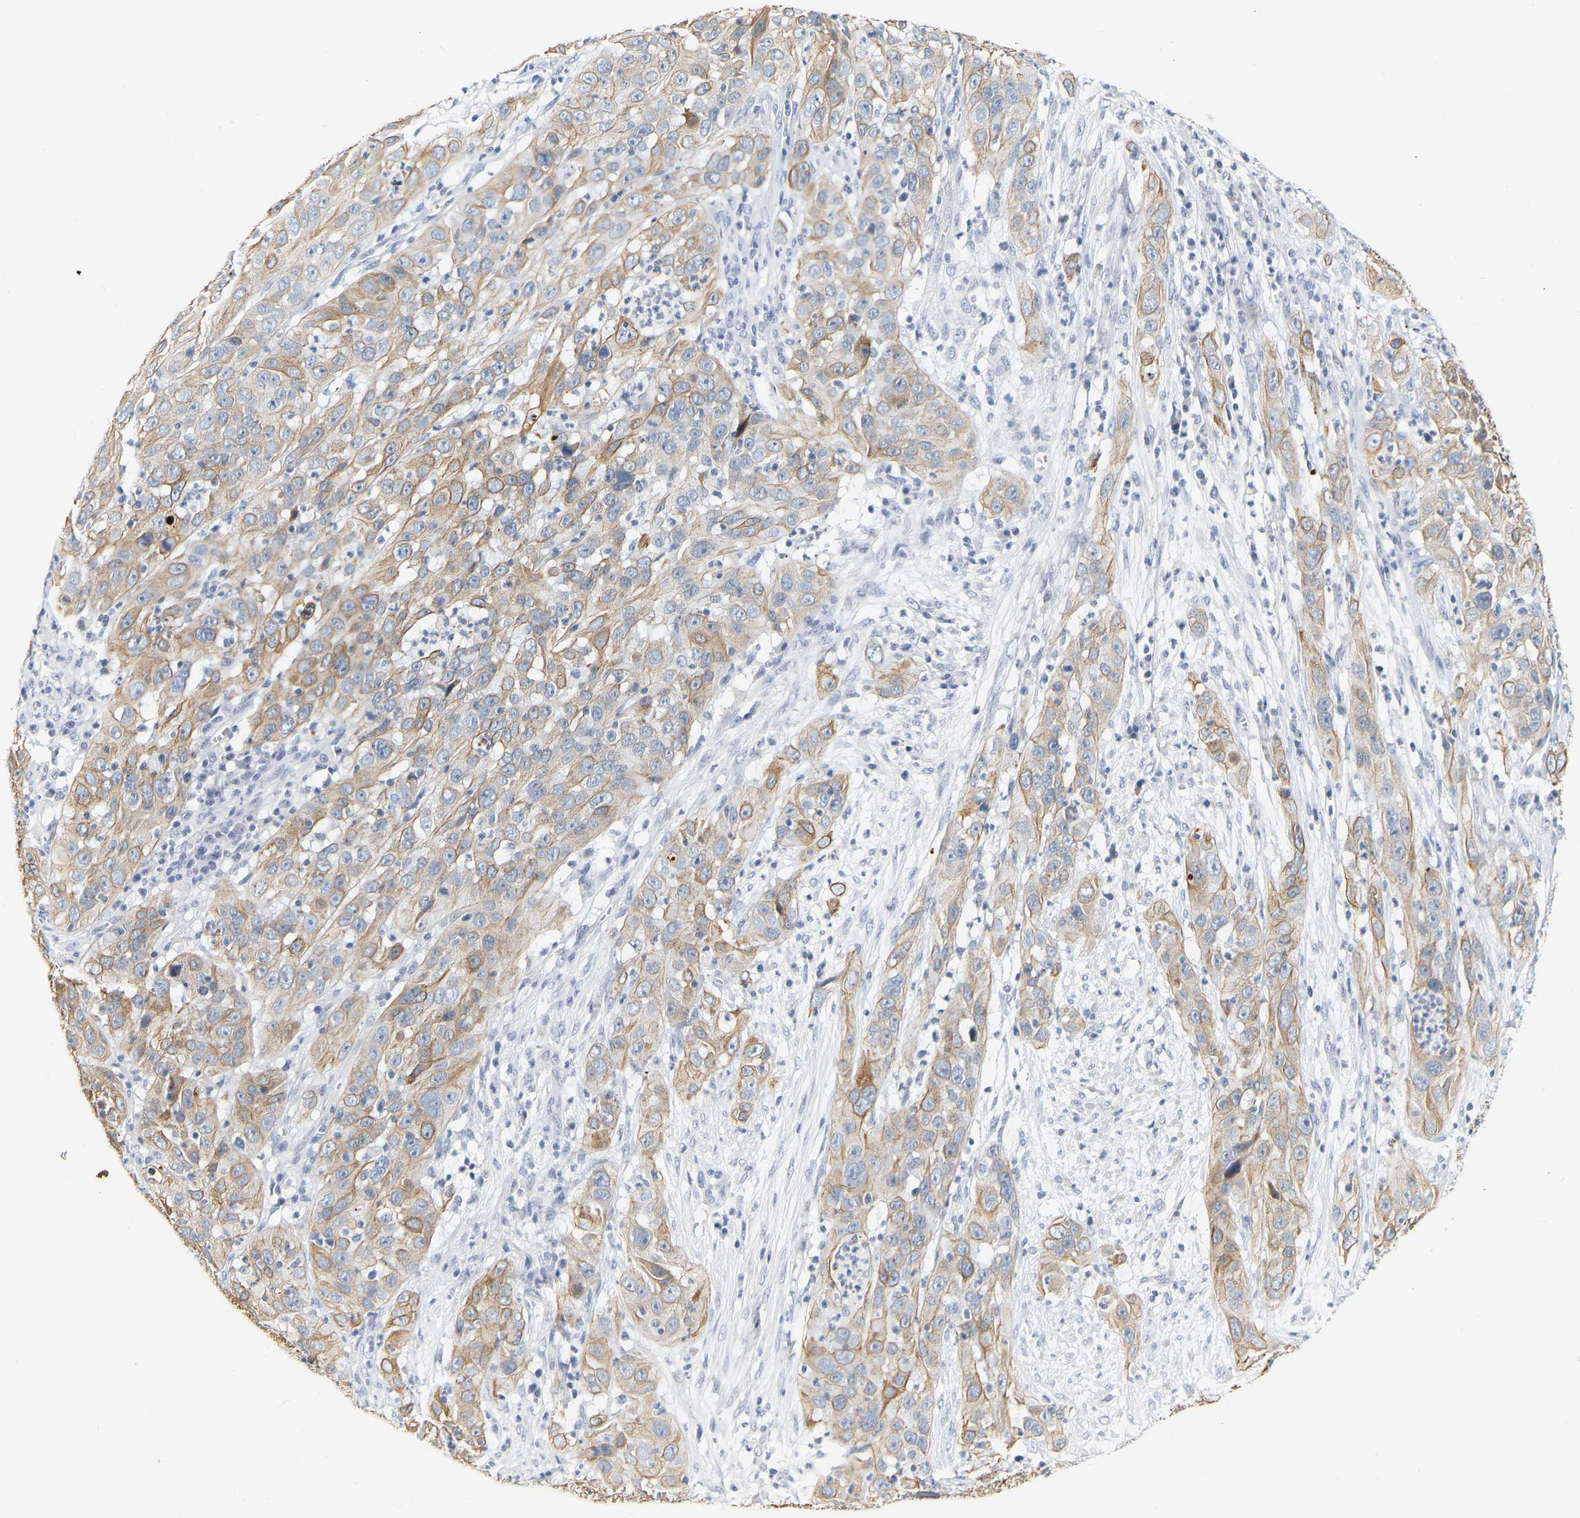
{"staining": {"intensity": "moderate", "quantity": ">75%", "location": "cytoplasmic/membranous"}, "tissue": "cervical cancer", "cell_type": "Tumor cells", "image_type": "cancer", "snomed": [{"axis": "morphology", "description": "Squamous cell carcinoma, NOS"}, {"axis": "topography", "description": "Cervix"}], "caption": "Immunohistochemistry of squamous cell carcinoma (cervical) shows medium levels of moderate cytoplasmic/membranous positivity in approximately >75% of tumor cells.", "gene": "KRT76", "patient": {"sex": "female", "age": 32}}